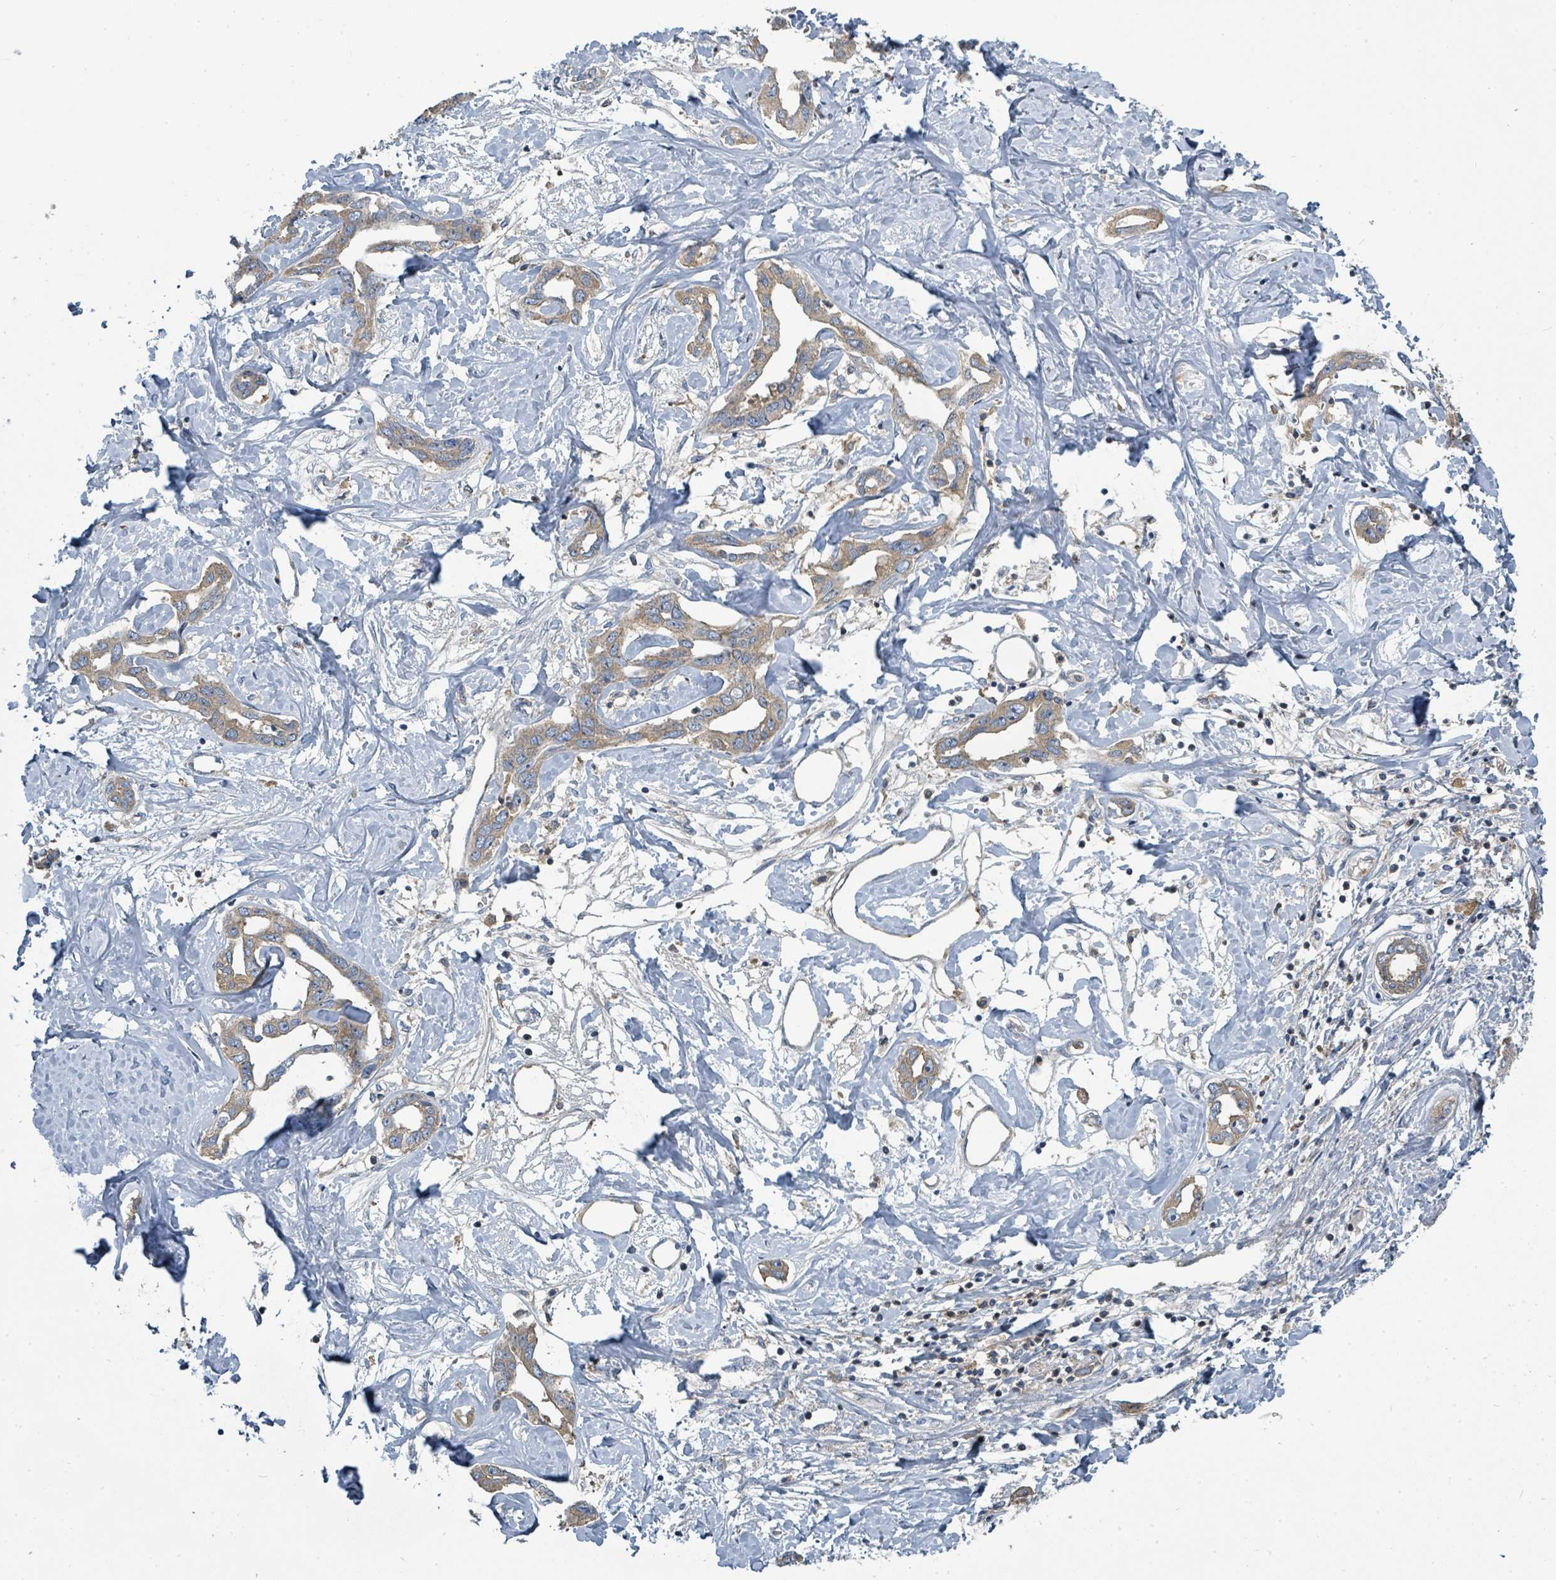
{"staining": {"intensity": "weak", "quantity": ">75%", "location": "cytoplasmic/membranous"}, "tissue": "liver cancer", "cell_type": "Tumor cells", "image_type": "cancer", "snomed": [{"axis": "morphology", "description": "Cholangiocarcinoma"}, {"axis": "topography", "description": "Liver"}], "caption": "DAB (3,3'-diaminobenzidine) immunohistochemical staining of cholangiocarcinoma (liver) shows weak cytoplasmic/membranous protein positivity in about >75% of tumor cells. (Stains: DAB (3,3'-diaminobenzidine) in brown, nuclei in blue, Microscopy: brightfield microscopy at high magnification).", "gene": "SLC25A23", "patient": {"sex": "male", "age": 59}}